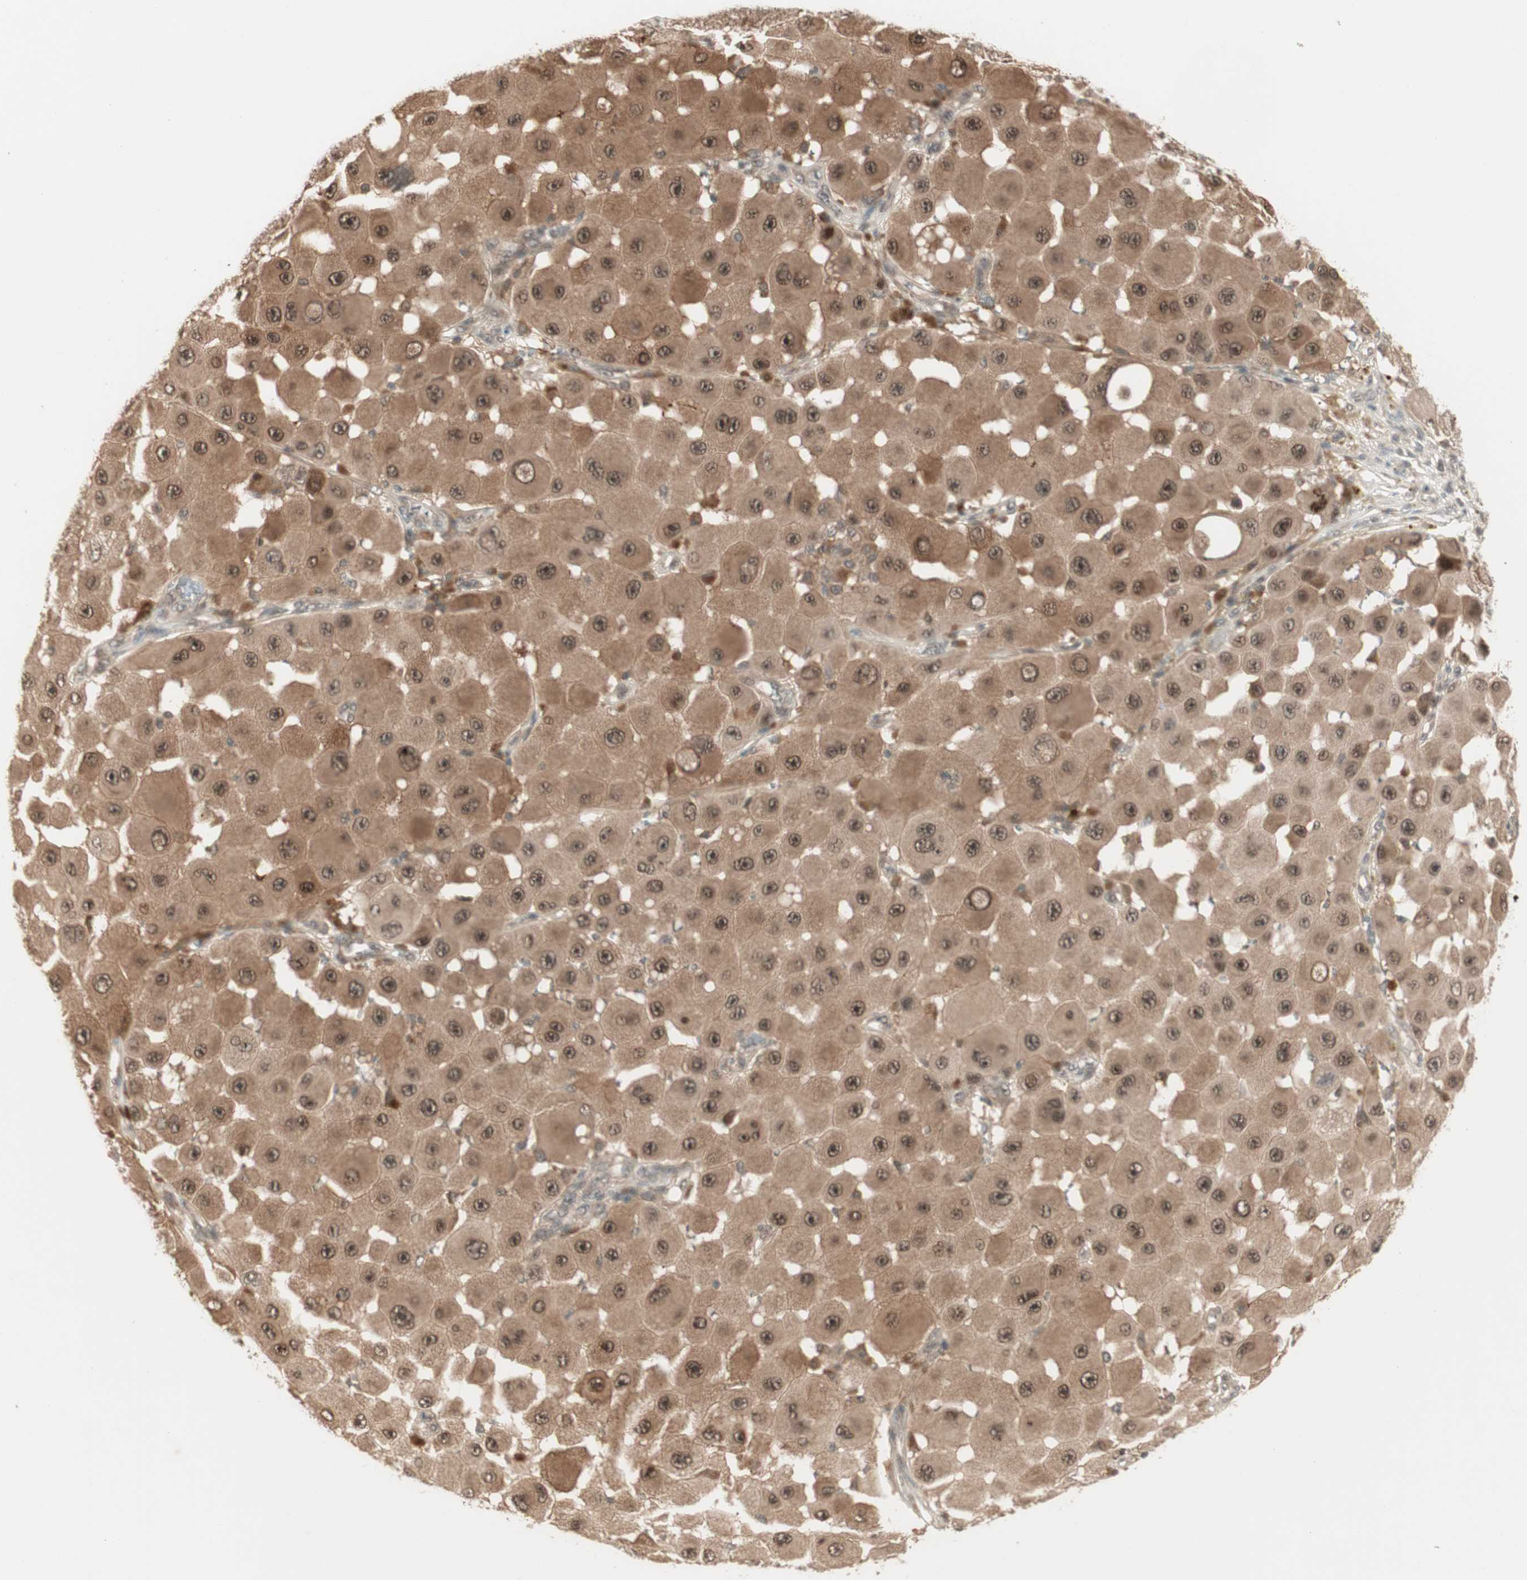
{"staining": {"intensity": "moderate", "quantity": ">75%", "location": "cytoplasmic/membranous,nuclear"}, "tissue": "melanoma", "cell_type": "Tumor cells", "image_type": "cancer", "snomed": [{"axis": "morphology", "description": "Malignant melanoma, NOS"}, {"axis": "topography", "description": "Skin"}], "caption": "Melanoma tissue demonstrates moderate cytoplasmic/membranous and nuclear expression in approximately >75% of tumor cells, visualized by immunohistochemistry.", "gene": "ZSCAN31", "patient": {"sex": "female", "age": 81}}